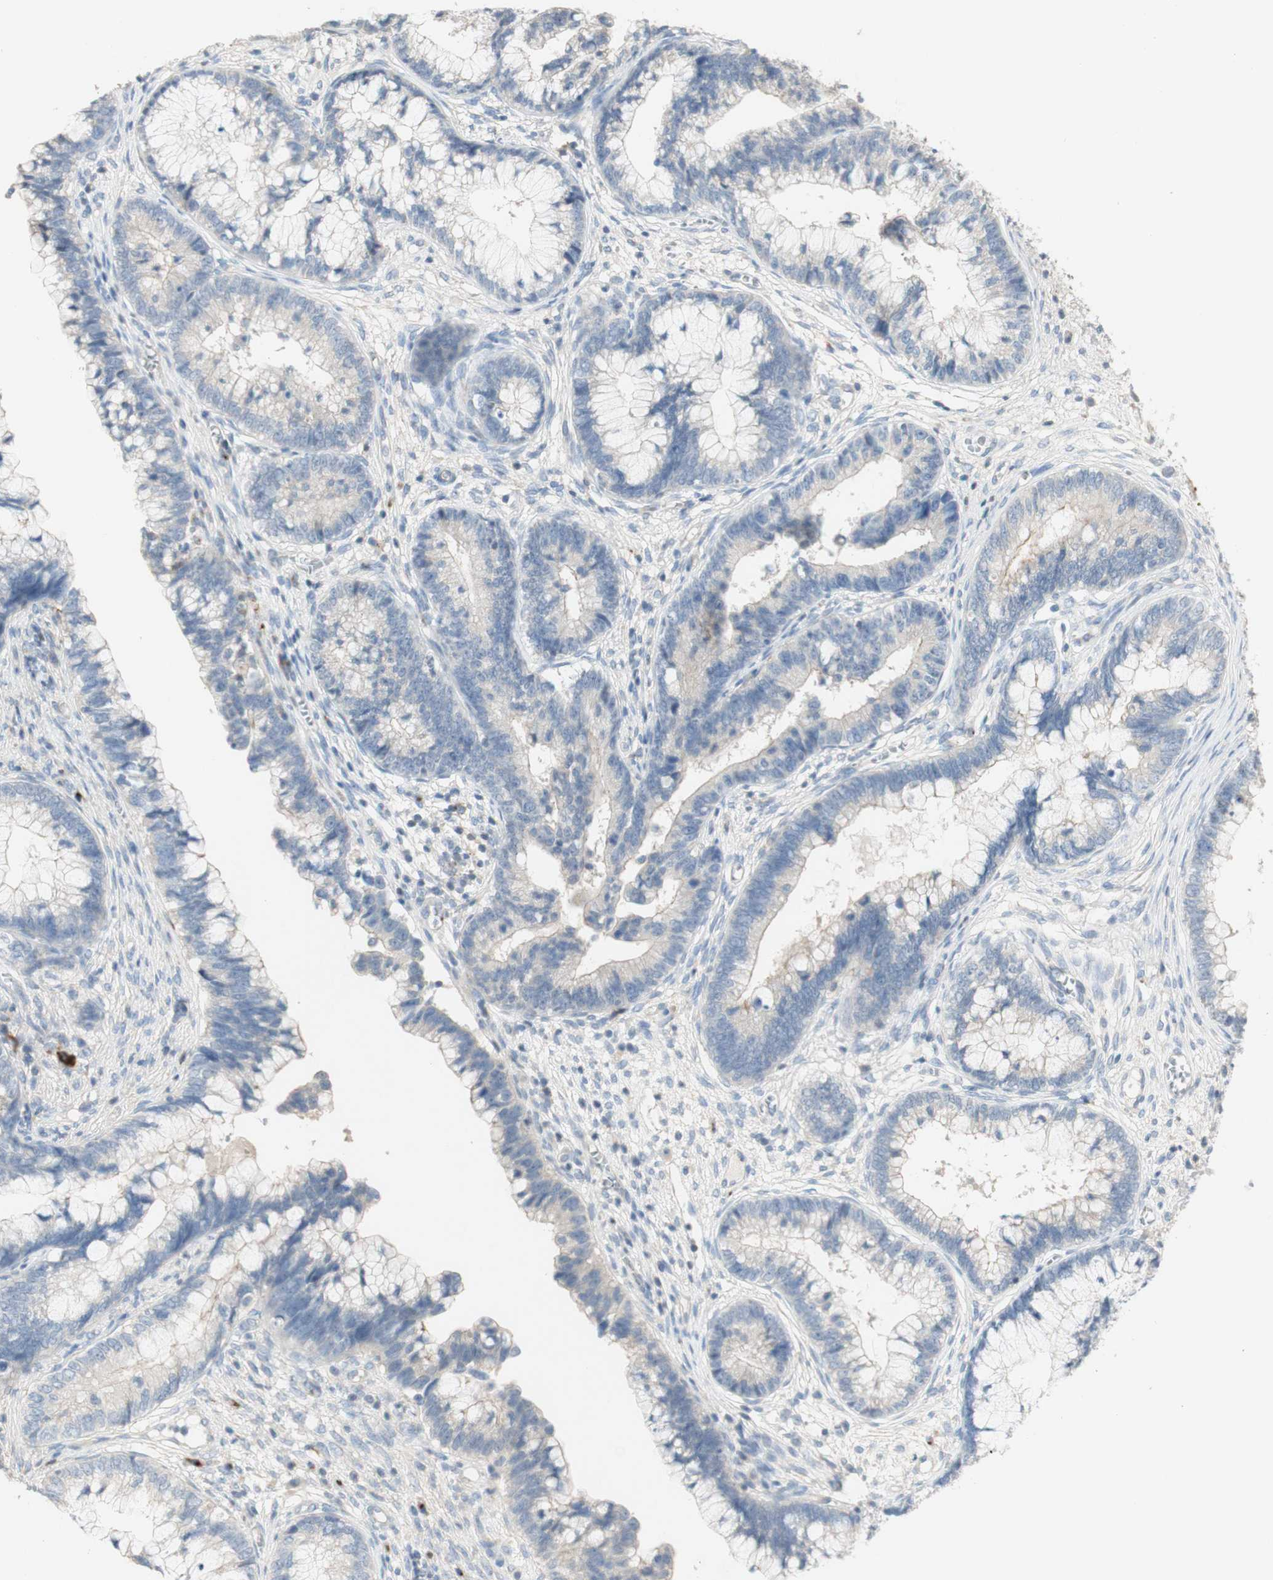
{"staining": {"intensity": "negative", "quantity": "none", "location": "none"}, "tissue": "cervical cancer", "cell_type": "Tumor cells", "image_type": "cancer", "snomed": [{"axis": "morphology", "description": "Adenocarcinoma, NOS"}, {"axis": "topography", "description": "Cervix"}], "caption": "The histopathology image reveals no staining of tumor cells in cervical cancer.", "gene": "MANEA", "patient": {"sex": "female", "age": 44}}